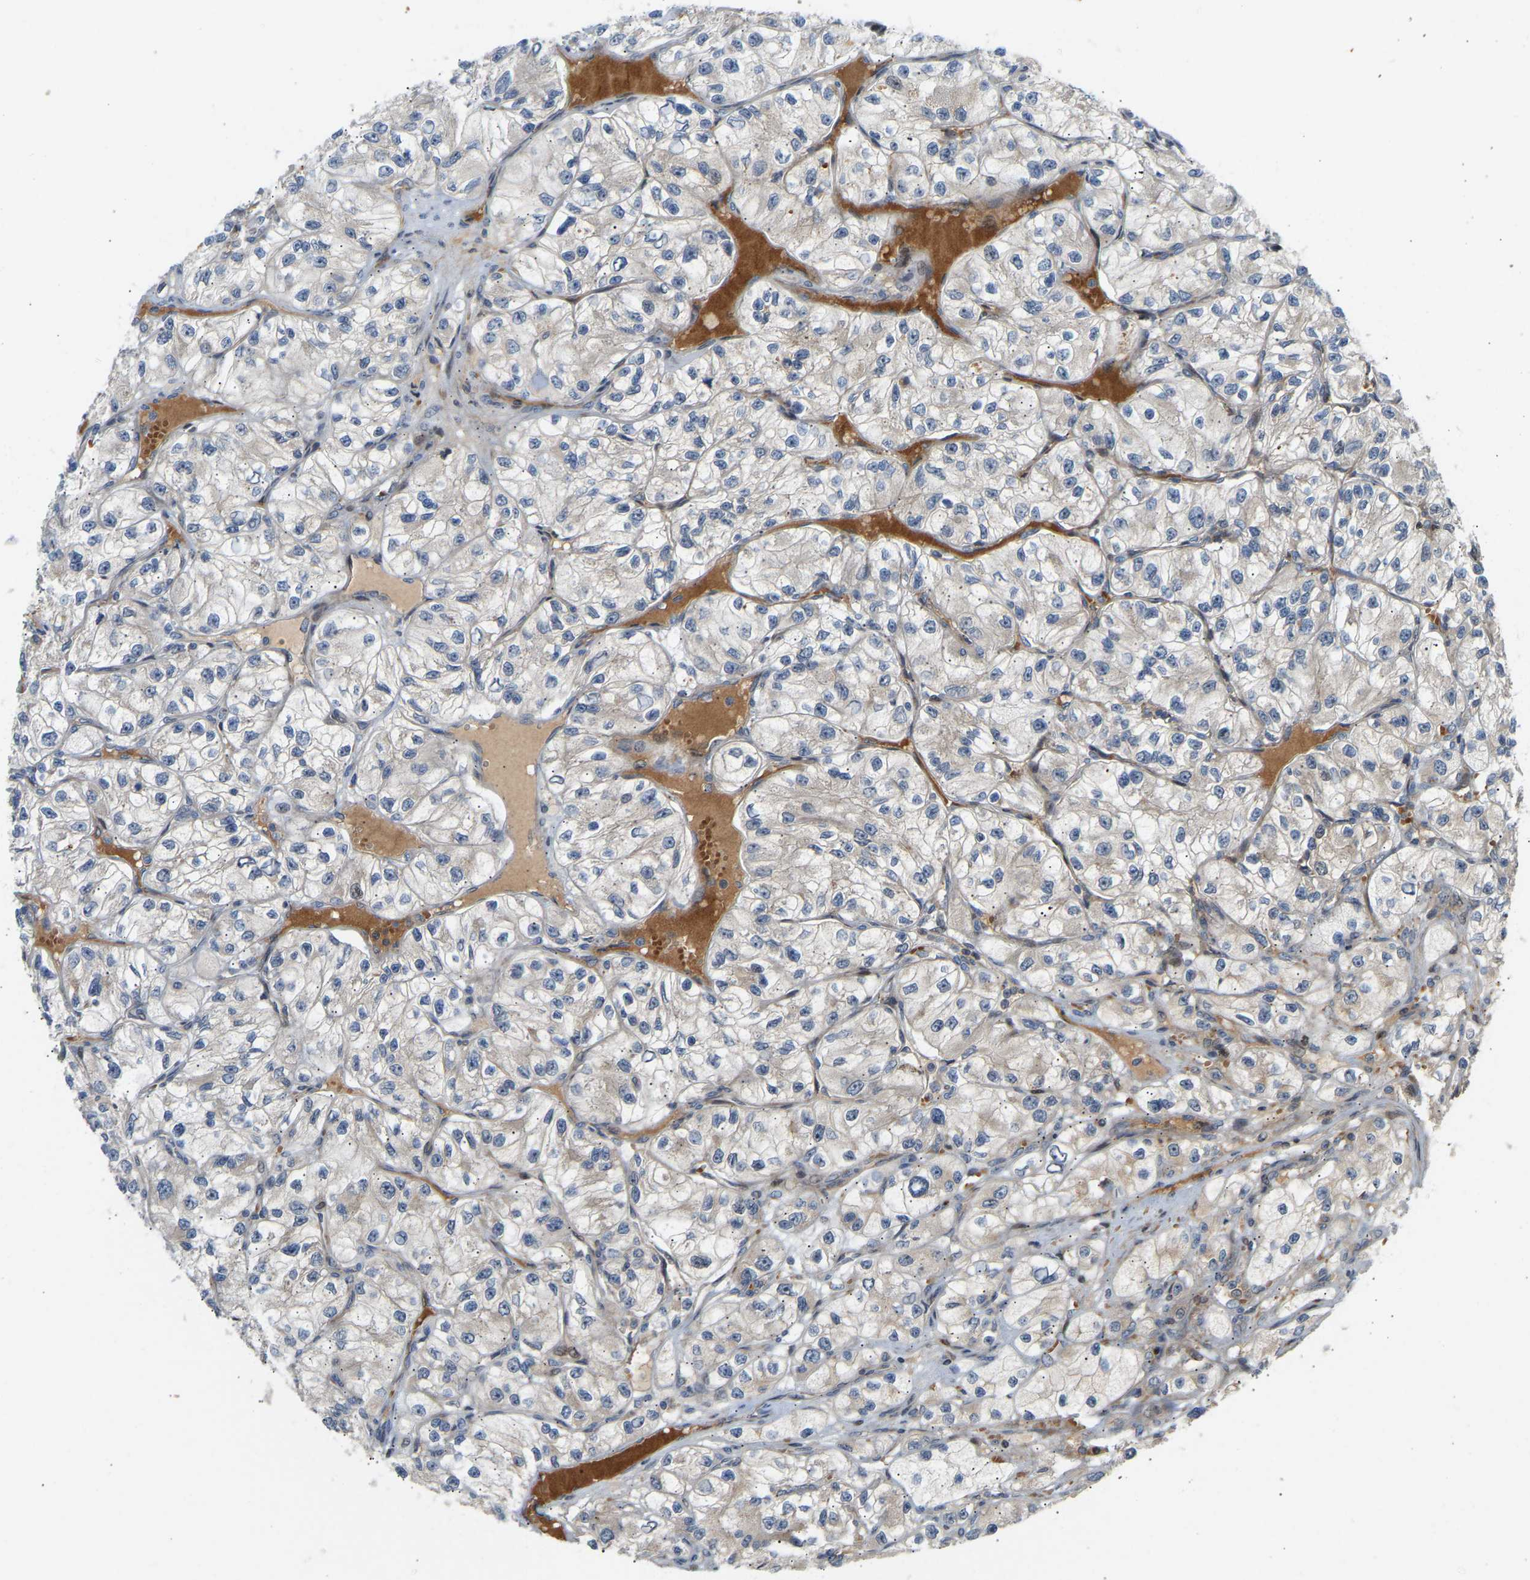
{"staining": {"intensity": "weak", "quantity": "25%-75%", "location": "cytoplasmic/membranous,nuclear"}, "tissue": "renal cancer", "cell_type": "Tumor cells", "image_type": "cancer", "snomed": [{"axis": "morphology", "description": "Adenocarcinoma, NOS"}, {"axis": "topography", "description": "Kidney"}], "caption": "Human adenocarcinoma (renal) stained with a protein marker reveals weak staining in tumor cells.", "gene": "POGLUT2", "patient": {"sex": "female", "age": 57}}